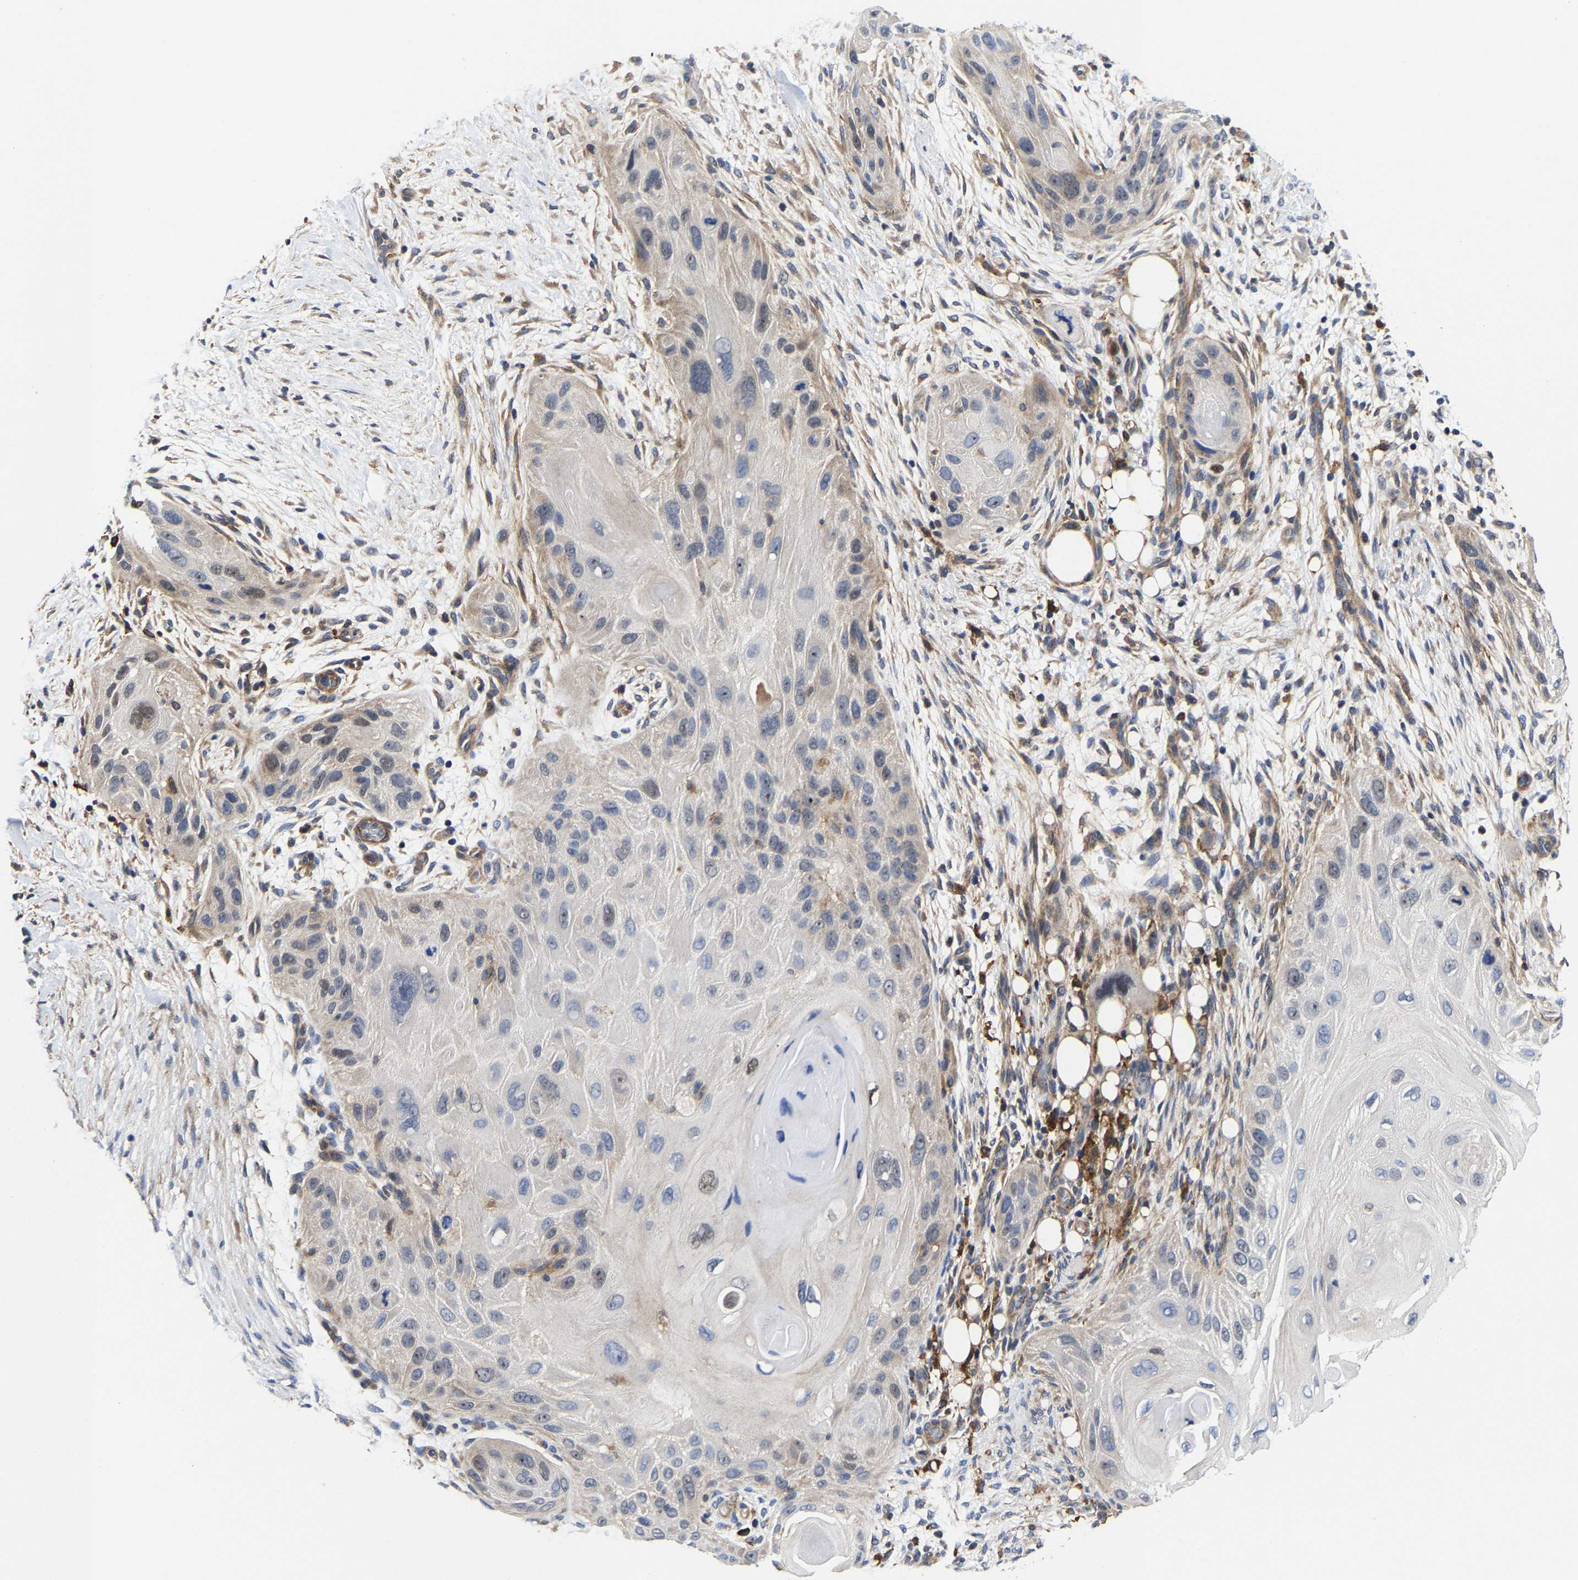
{"staining": {"intensity": "weak", "quantity": "<25%", "location": "cytoplasmic/membranous"}, "tissue": "skin cancer", "cell_type": "Tumor cells", "image_type": "cancer", "snomed": [{"axis": "morphology", "description": "Squamous cell carcinoma, NOS"}, {"axis": "topography", "description": "Skin"}], "caption": "Tumor cells are negative for protein expression in human skin cancer. (DAB (3,3'-diaminobenzidine) IHC, high magnification).", "gene": "PFKFB3", "patient": {"sex": "female", "age": 77}}